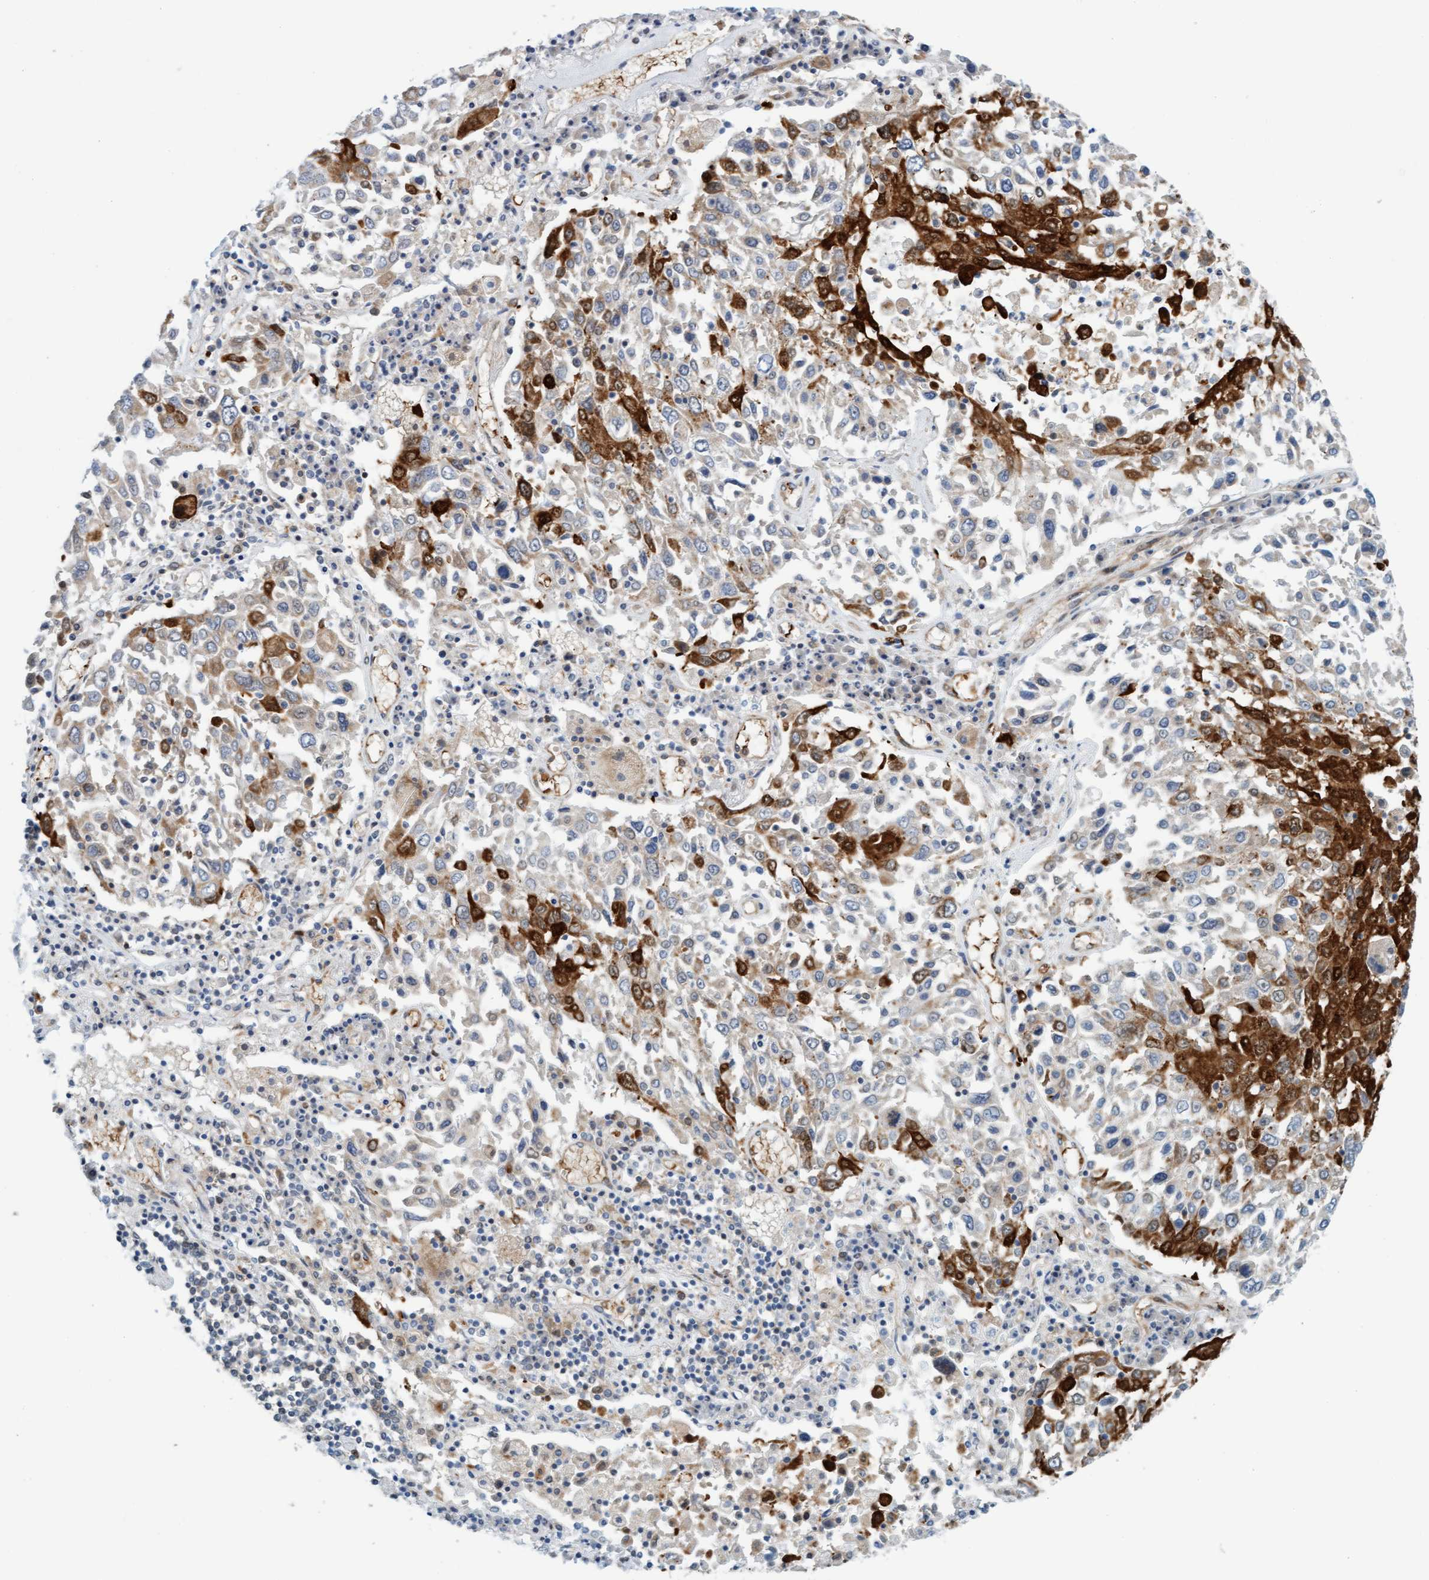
{"staining": {"intensity": "strong", "quantity": "25%-75%", "location": "cytoplasmic/membranous"}, "tissue": "lung cancer", "cell_type": "Tumor cells", "image_type": "cancer", "snomed": [{"axis": "morphology", "description": "Squamous cell carcinoma, NOS"}, {"axis": "topography", "description": "Lung"}], "caption": "This histopathology image shows immunohistochemistry staining of lung cancer (squamous cell carcinoma), with high strong cytoplasmic/membranous staining in approximately 25%-75% of tumor cells.", "gene": "EIF4EBP1", "patient": {"sex": "male", "age": 65}}